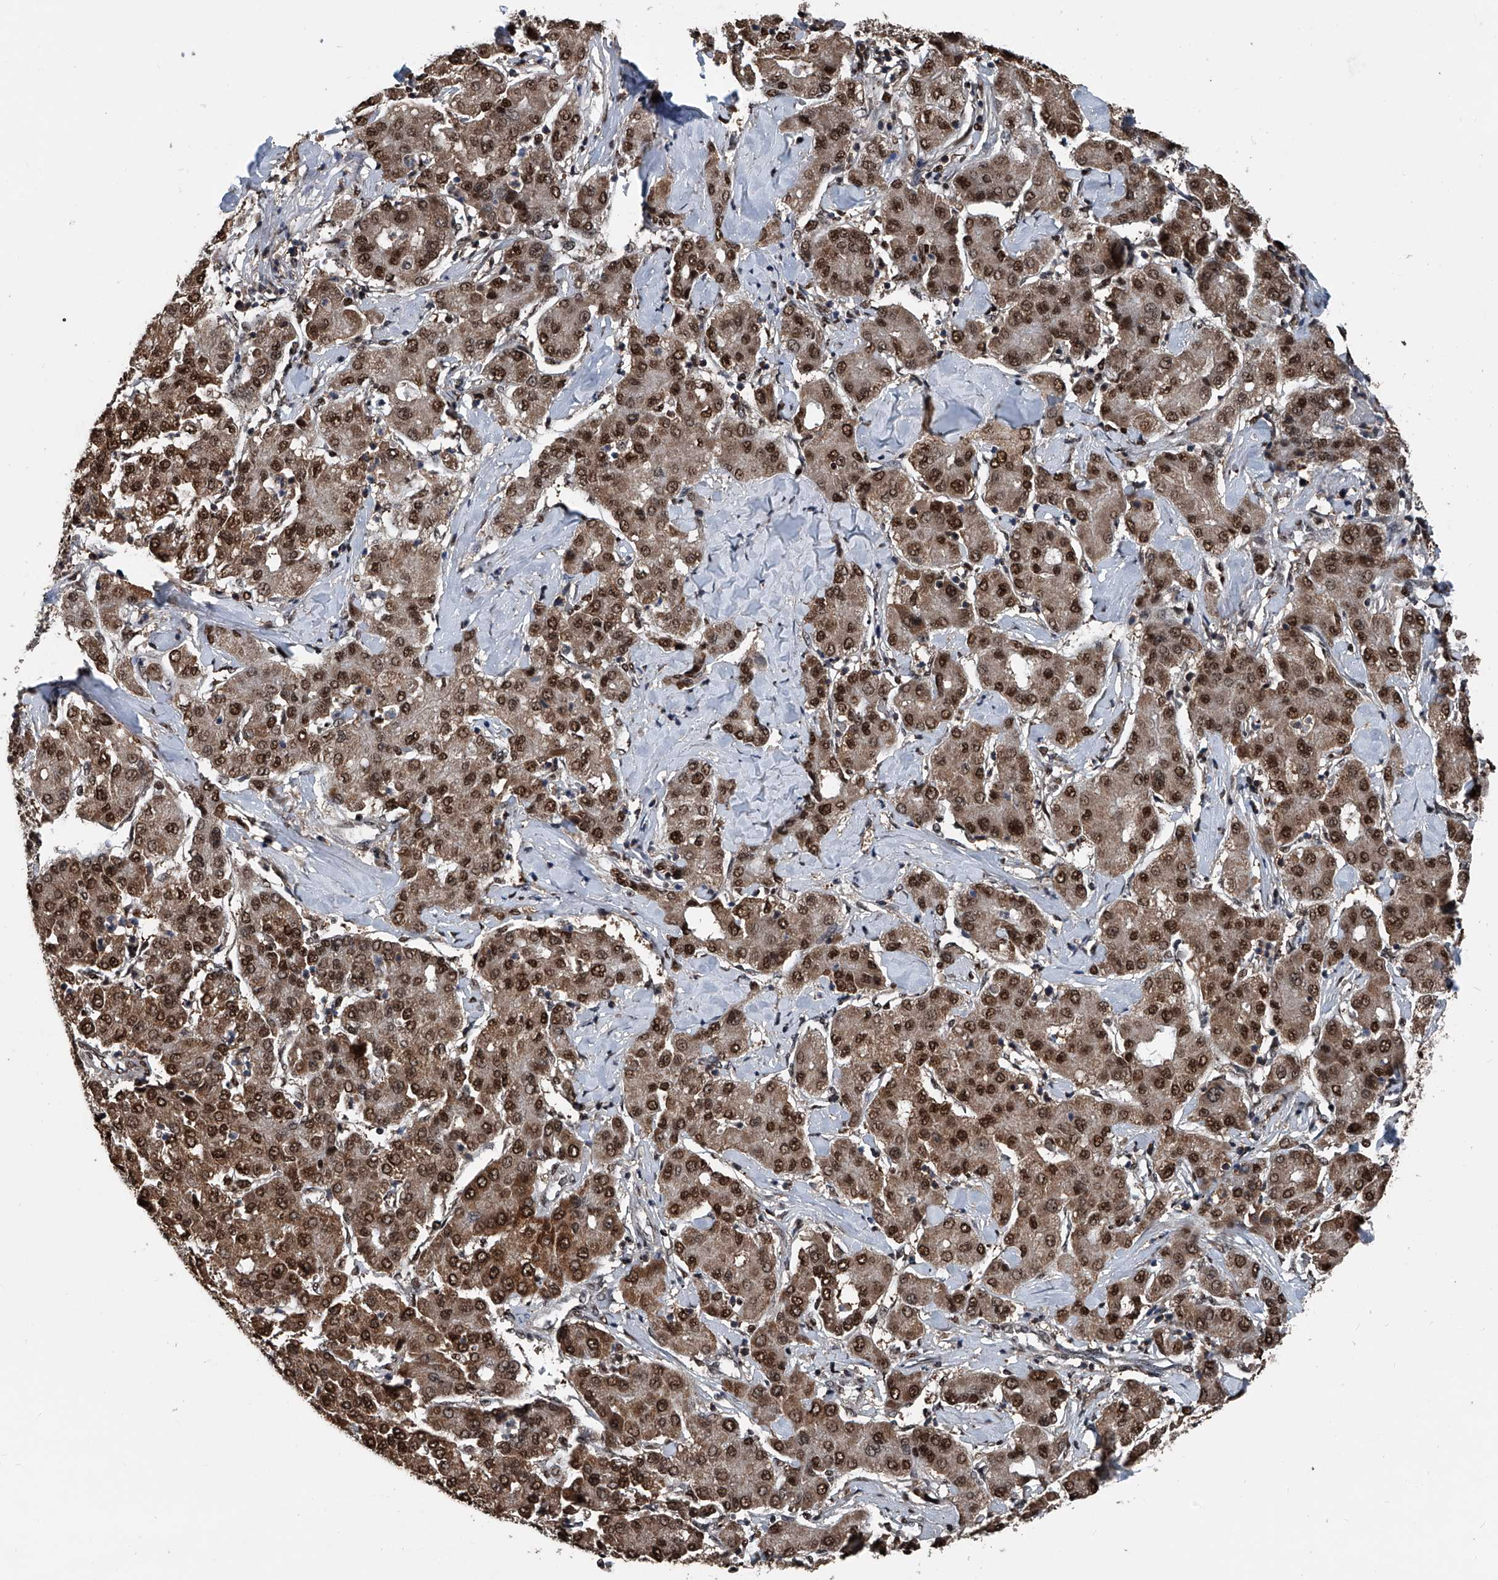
{"staining": {"intensity": "strong", "quantity": ">75%", "location": "cytoplasmic/membranous,nuclear"}, "tissue": "liver cancer", "cell_type": "Tumor cells", "image_type": "cancer", "snomed": [{"axis": "morphology", "description": "Carcinoma, Hepatocellular, NOS"}, {"axis": "topography", "description": "Liver"}], "caption": "This image shows liver hepatocellular carcinoma stained with immunohistochemistry to label a protein in brown. The cytoplasmic/membranous and nuclear of tumor cells show strong positivity for the protein. Nuclei are counter-stained blue.", "gene": "FKBP5", "patient": {"sex": "male", "age": 65}}